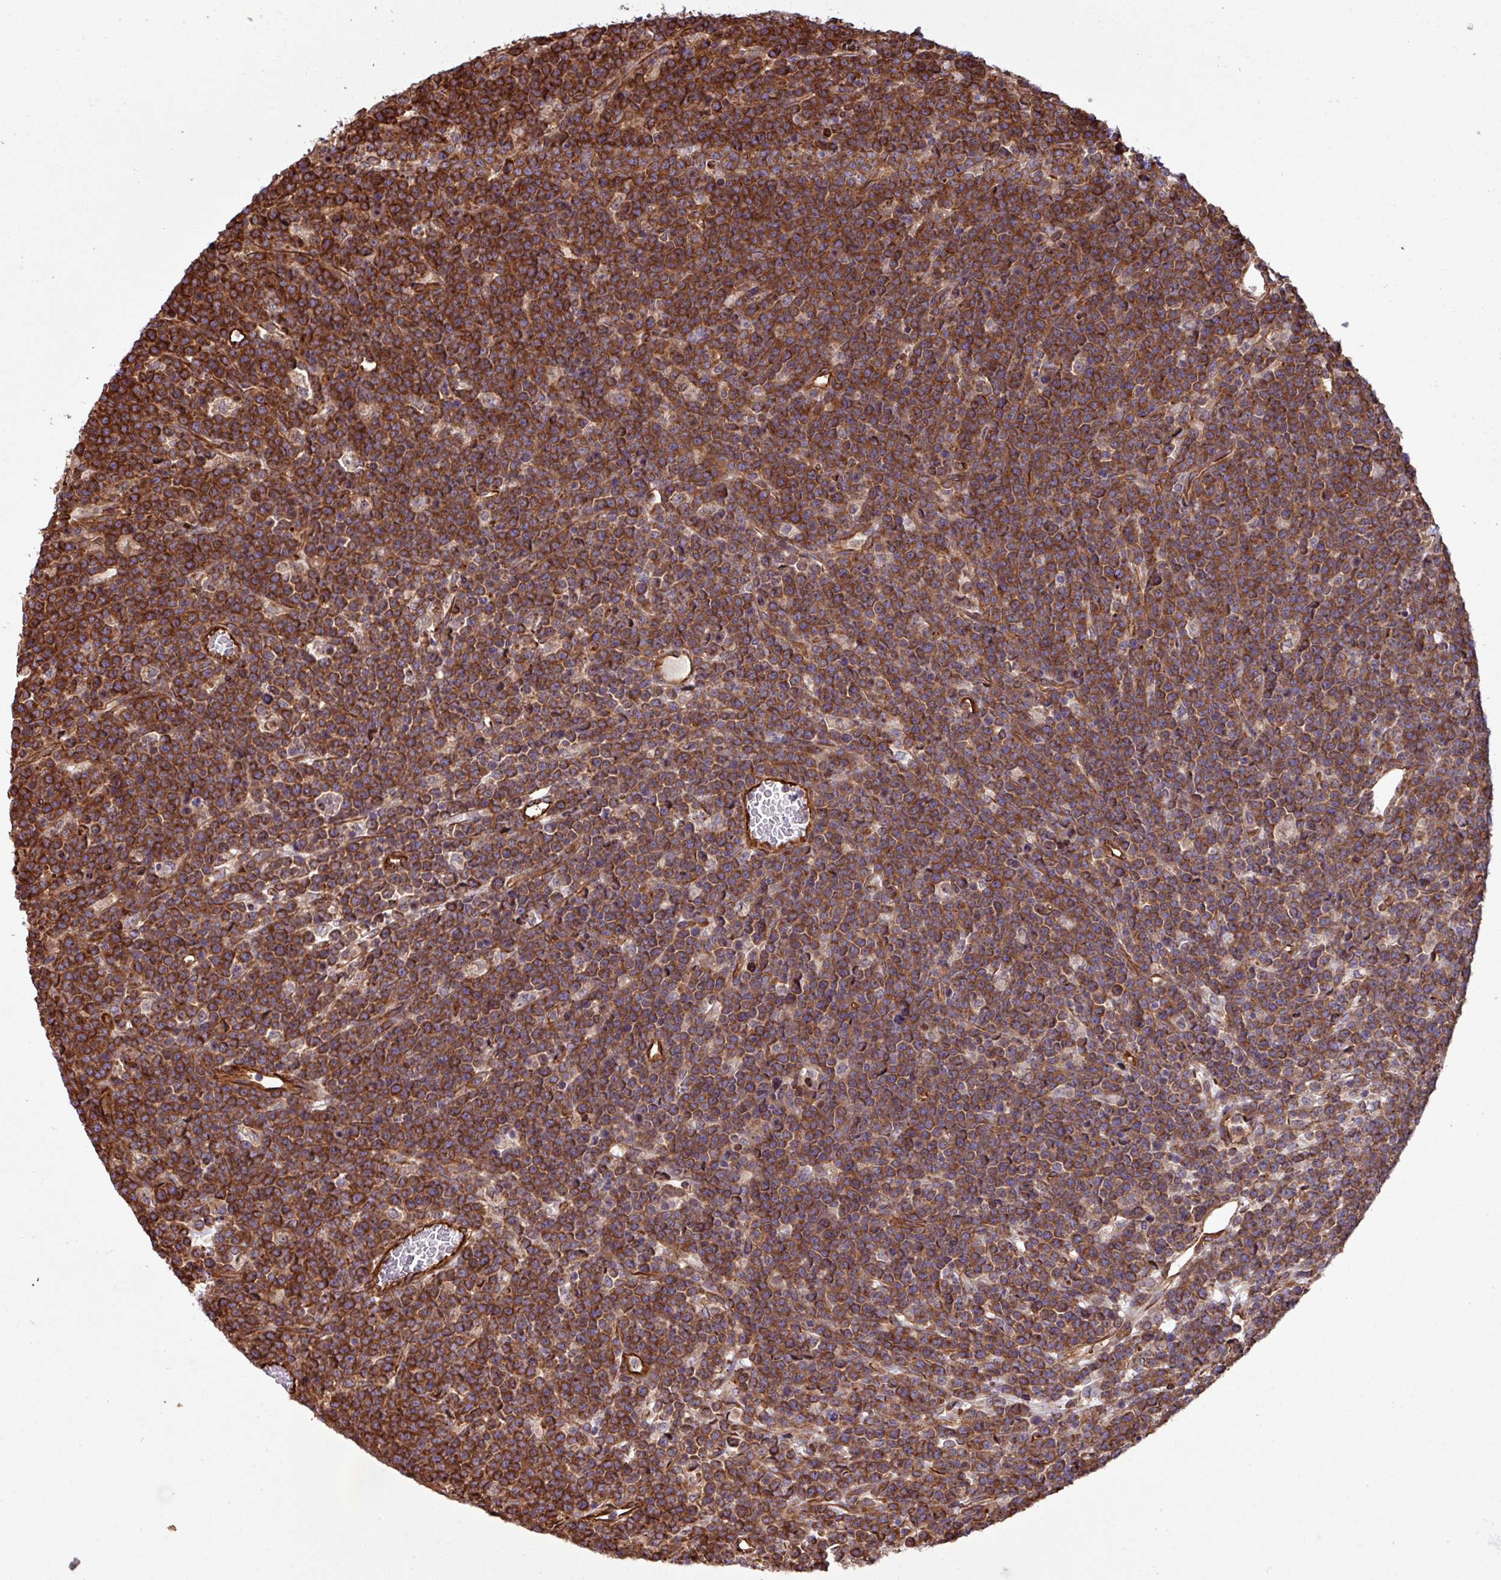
{"staining": {"intensity": "strong", "quantity": ">75%", "location": "cytoplasmic/membranous"}, "tissue": "lymphoma", "cell_type": "Tumor cells", "image_type": "cancer", "snomed": [{"axis": "morphology", "description": "Malignant lymphoma, non-Hodgkin's type, High grade"}, {"axis": "topography", "description": "Ovary"}], "caption": "Immunohistochemical staining of human high-grade malignant lymphoma, non-Hodgkin's type exhibits strong cytoplasmic/membranous protein positivity in about >75% of tumor cells. The staining was performed using DAB (3,3'-diaminobenzidine) to visualize the protein expression in brown, while the nuclei were stained in blue with hematoxylin (Magnification: 20x).", "gene": "ZNF300", "patient": {"sex": "female", "age": 56}}